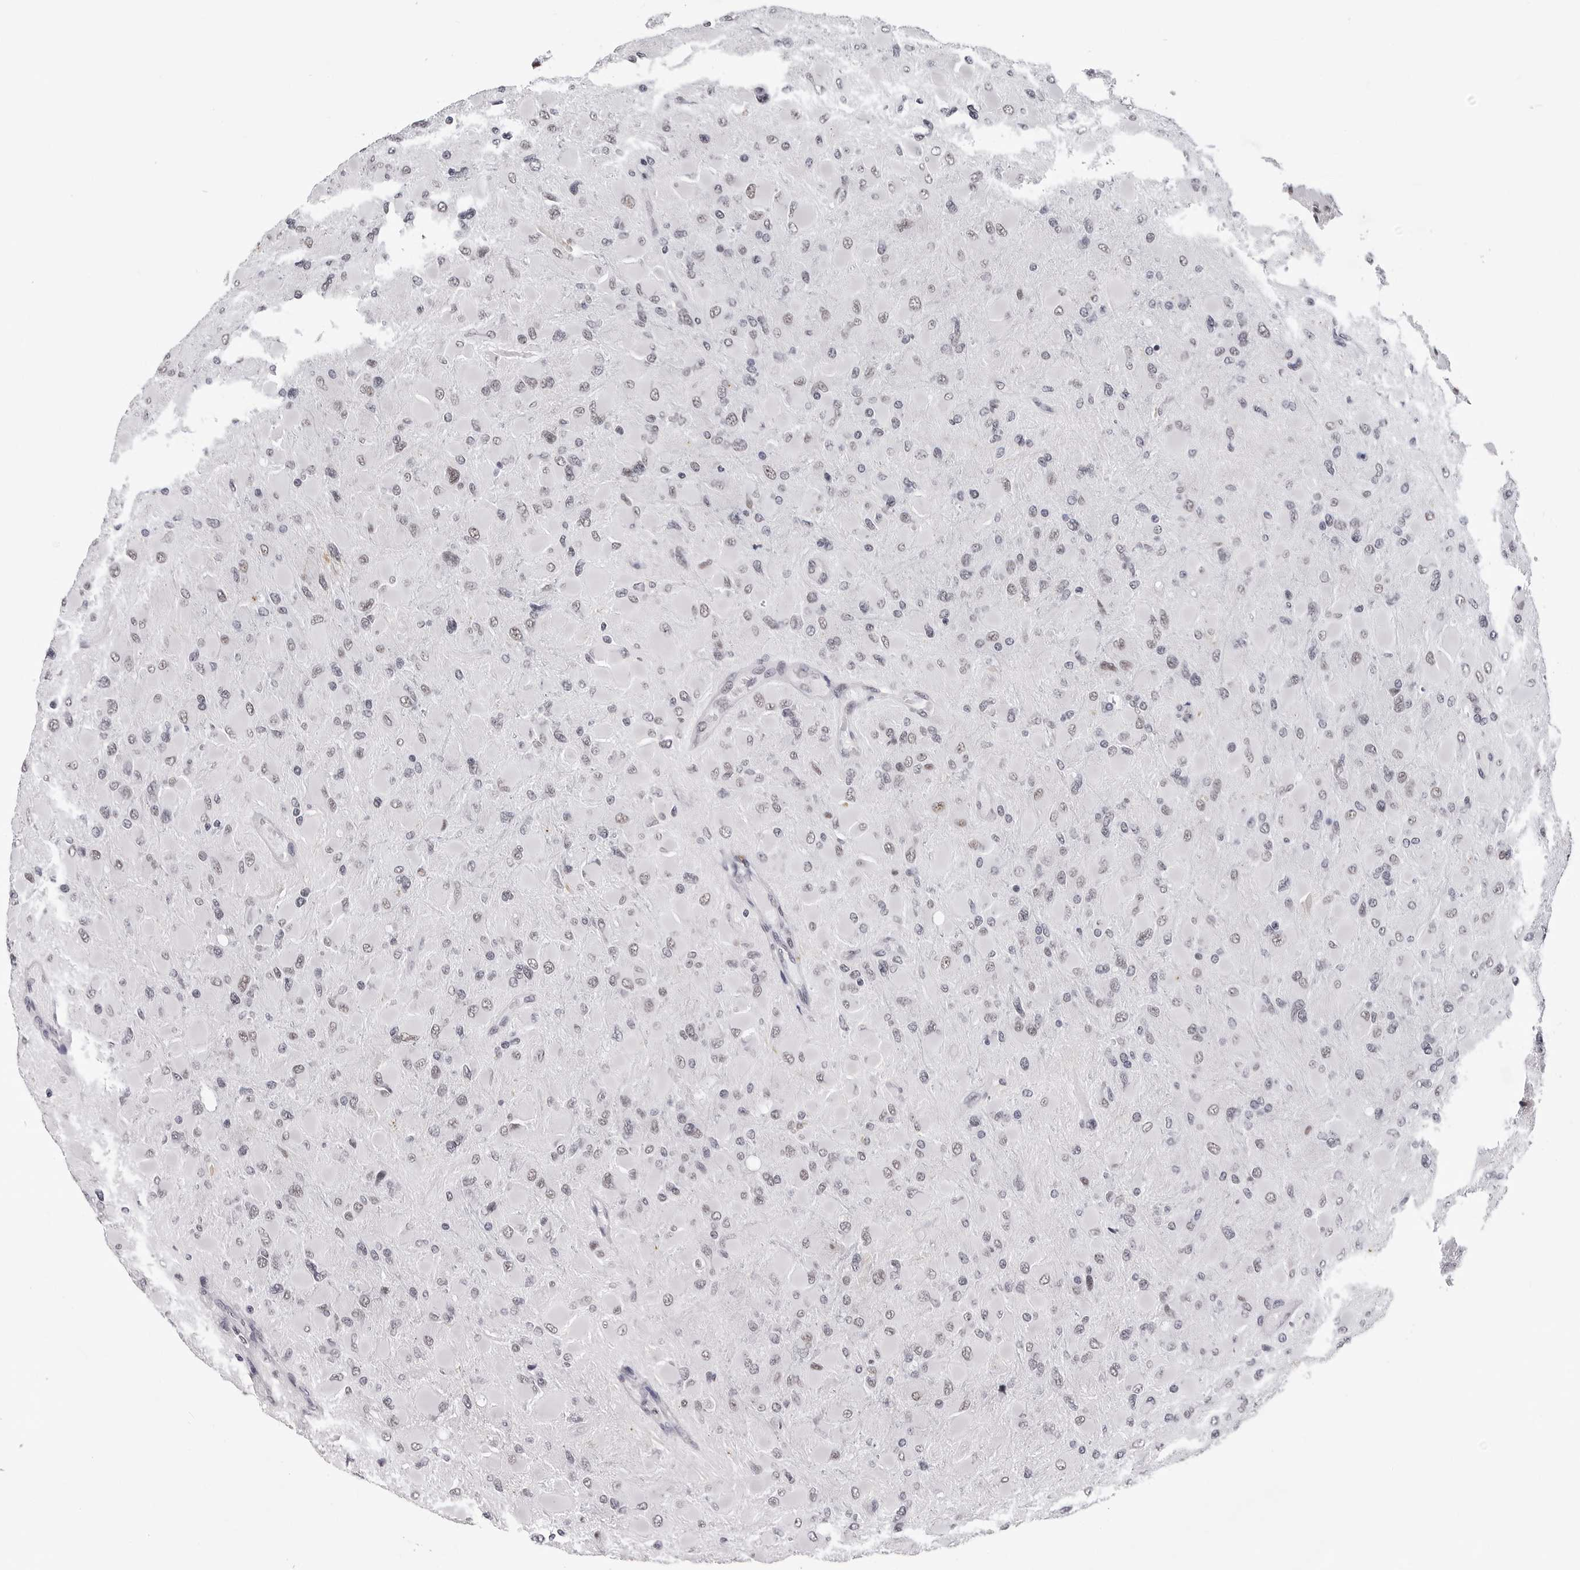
{"staining": {"intensity": "negative", "quantity": "none", "location": "none"}, "tissue": "glioma", "cell_type": "Tumor cells", "image_type": "cancer", "snomed": [{"axis": "morphology", "description": "Glioma, malignant, High grade"}, {"axis": "topography", "description": "Cerebral cortex"}], "caption": "This micrograph is of glioma stained with IHC to label a protein in brown with the nuclei are counter-stained blue. There is no positivity in tumor cells.", "gene": "SF3B4", "patient": {"sex": "female", "age": 36}}